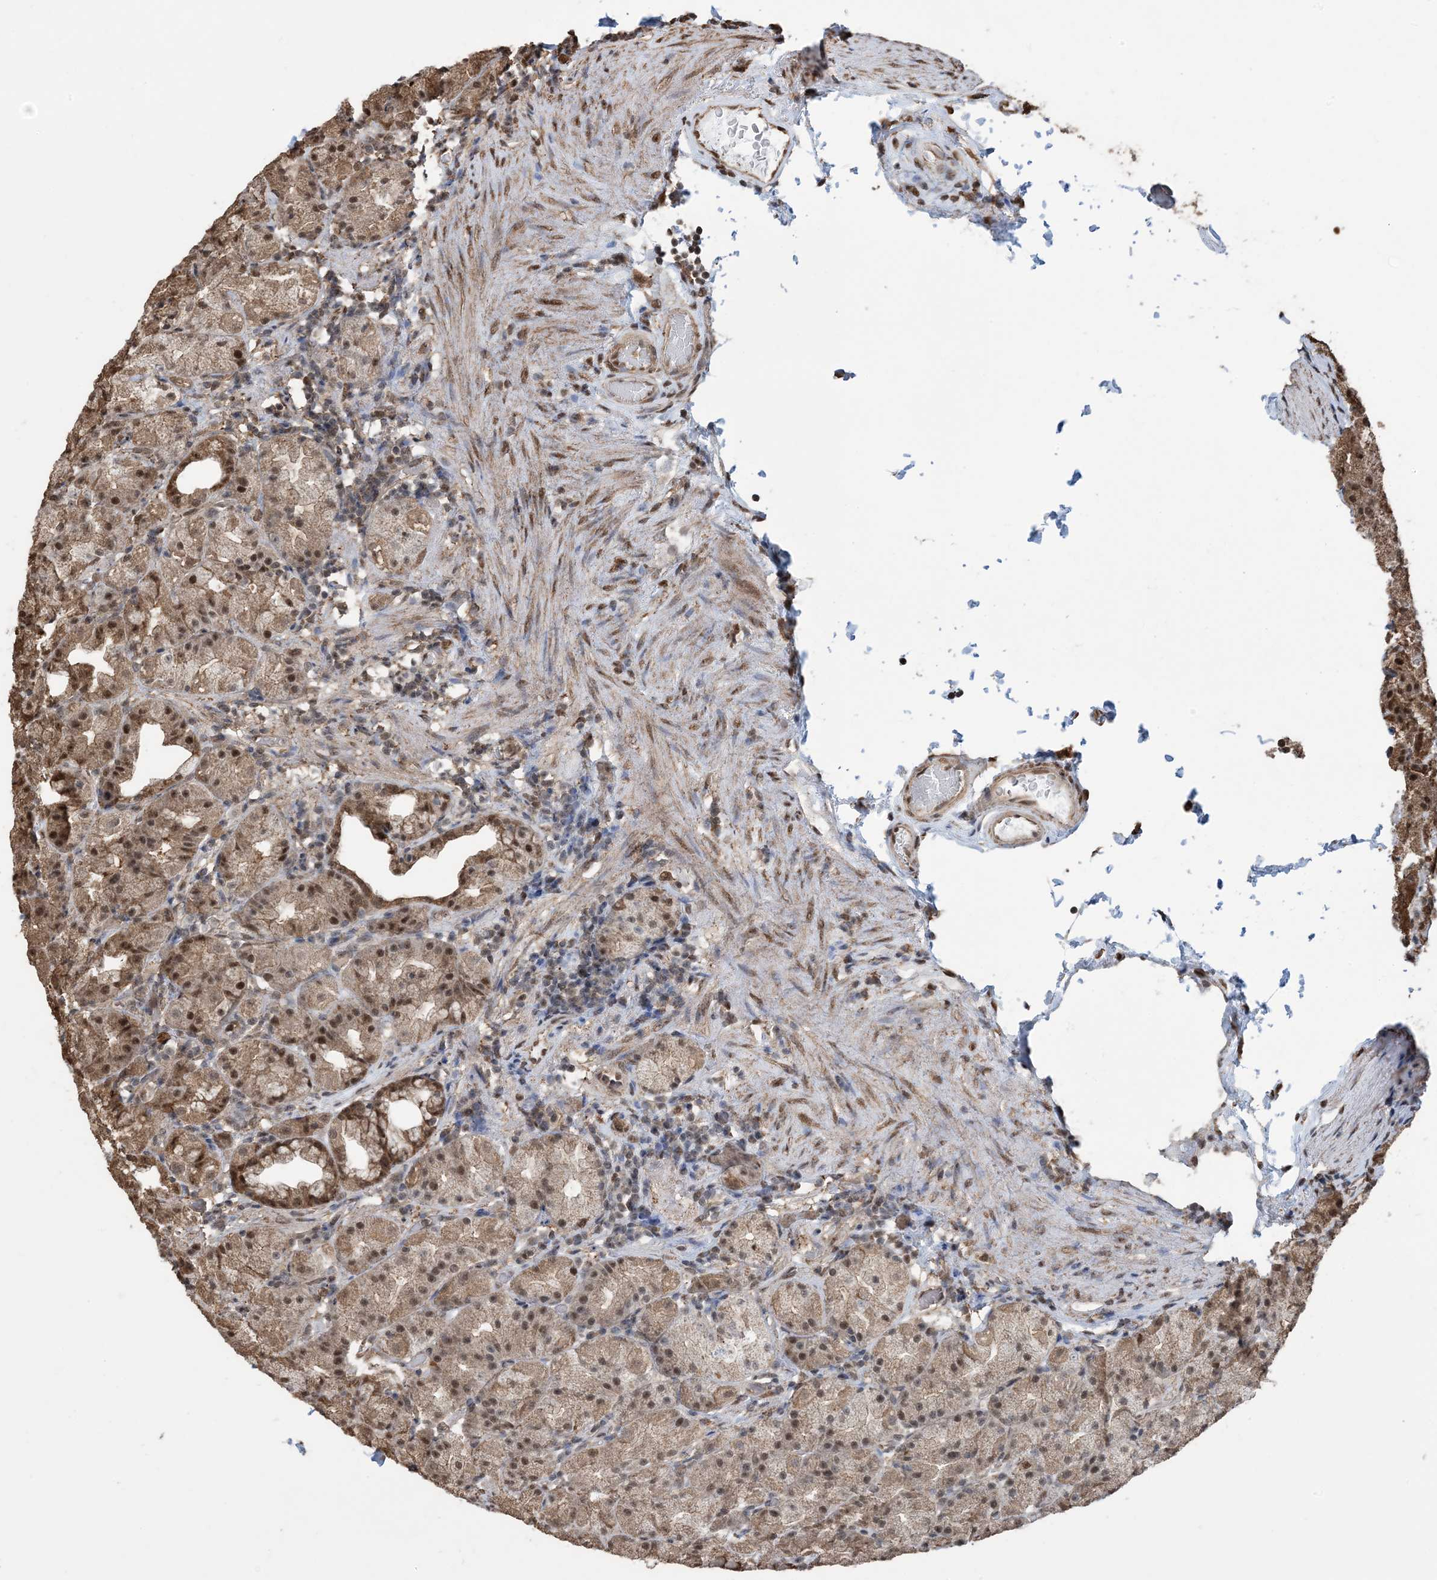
{"staining": {"intensity": "moderate", "quantity": ">75%", "location": "cytoplasmic/membranous,nuclear"}, "tissue": "stomach", "cell_type": "Glandular cells", "image_type": "normal", "snomed": [{"axis": "morphology", "description": "Normal tissue, NOS"}, {"axis": "topography", "description": "Stomach, upper"}], "caption": "The photomicrograph displays staining of normal stomach, revealing moderate cytoplasmic/membranous,nuclear protein staining (brown color) within glandular cells.", "gene": "HSPA1A", "patient": {"sex": "male", "age": 68}}